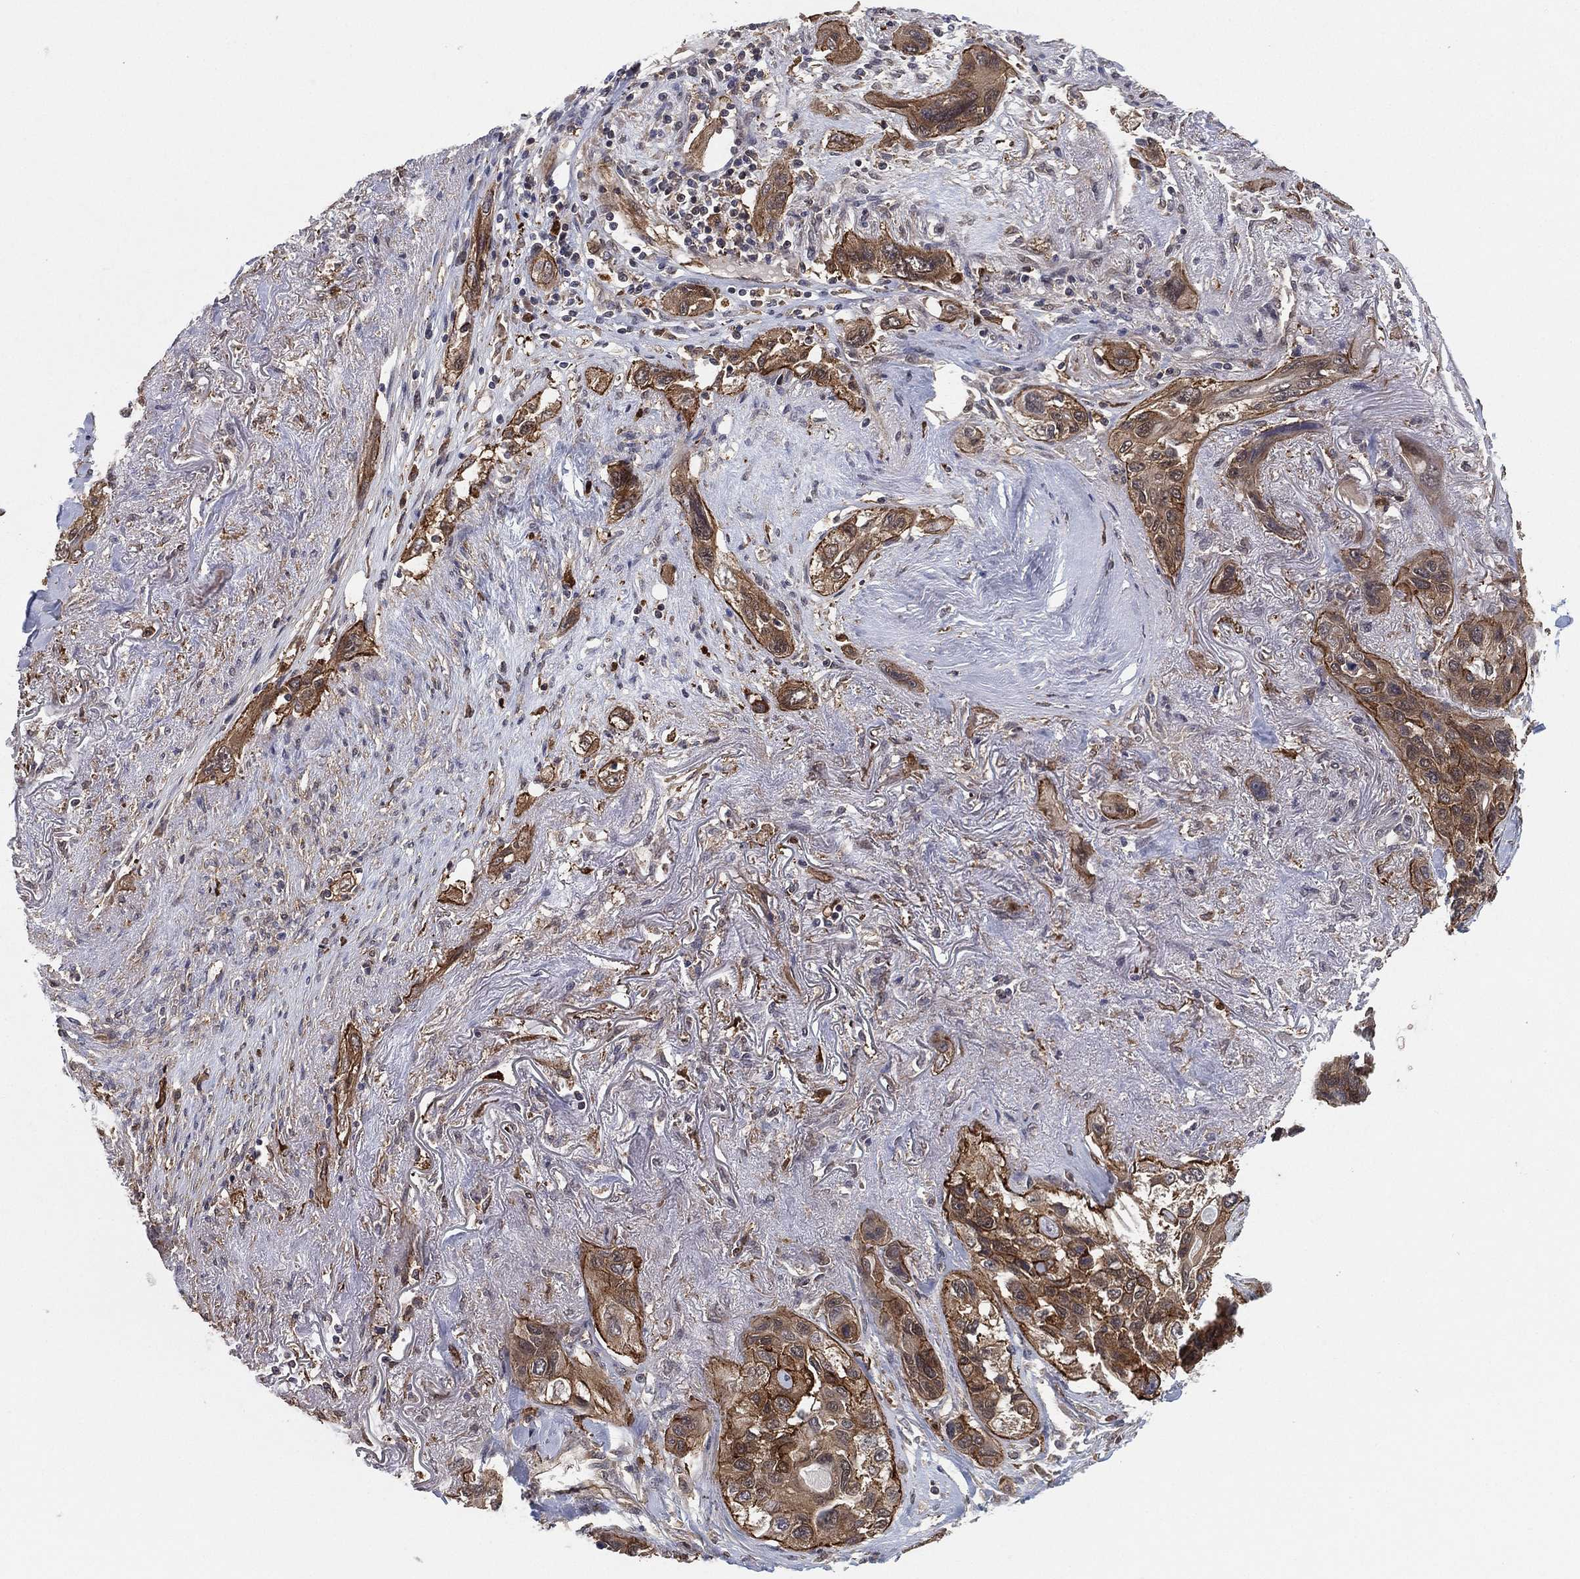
{"staining": {"intensity": "moderate", "quantity": ">75%", "location": "cytoplasmic/membranous"}, "tissue": "lung cancer", "cell_type": "Tumor cells", "image_type": "cancer", "snomed": [{"axis": "morphology", "description": "Squamous cell carcinoma, NOS"}, {"axis": "topography", "description": "Lung"}], "caption": "Moderate cytoplasmic/membranous positivity is appreciated in approximately >75% of tumor cells in squamous cell carcinoma (lung). The staining is performed using DAB (3,3'-diaminobenzidine) brown chromogen to label protein expression. The nuclei are counter-stained blue using hematoxylin.", "gene": "PSMG4", "patient": {"sex": "female", "age": 70}}